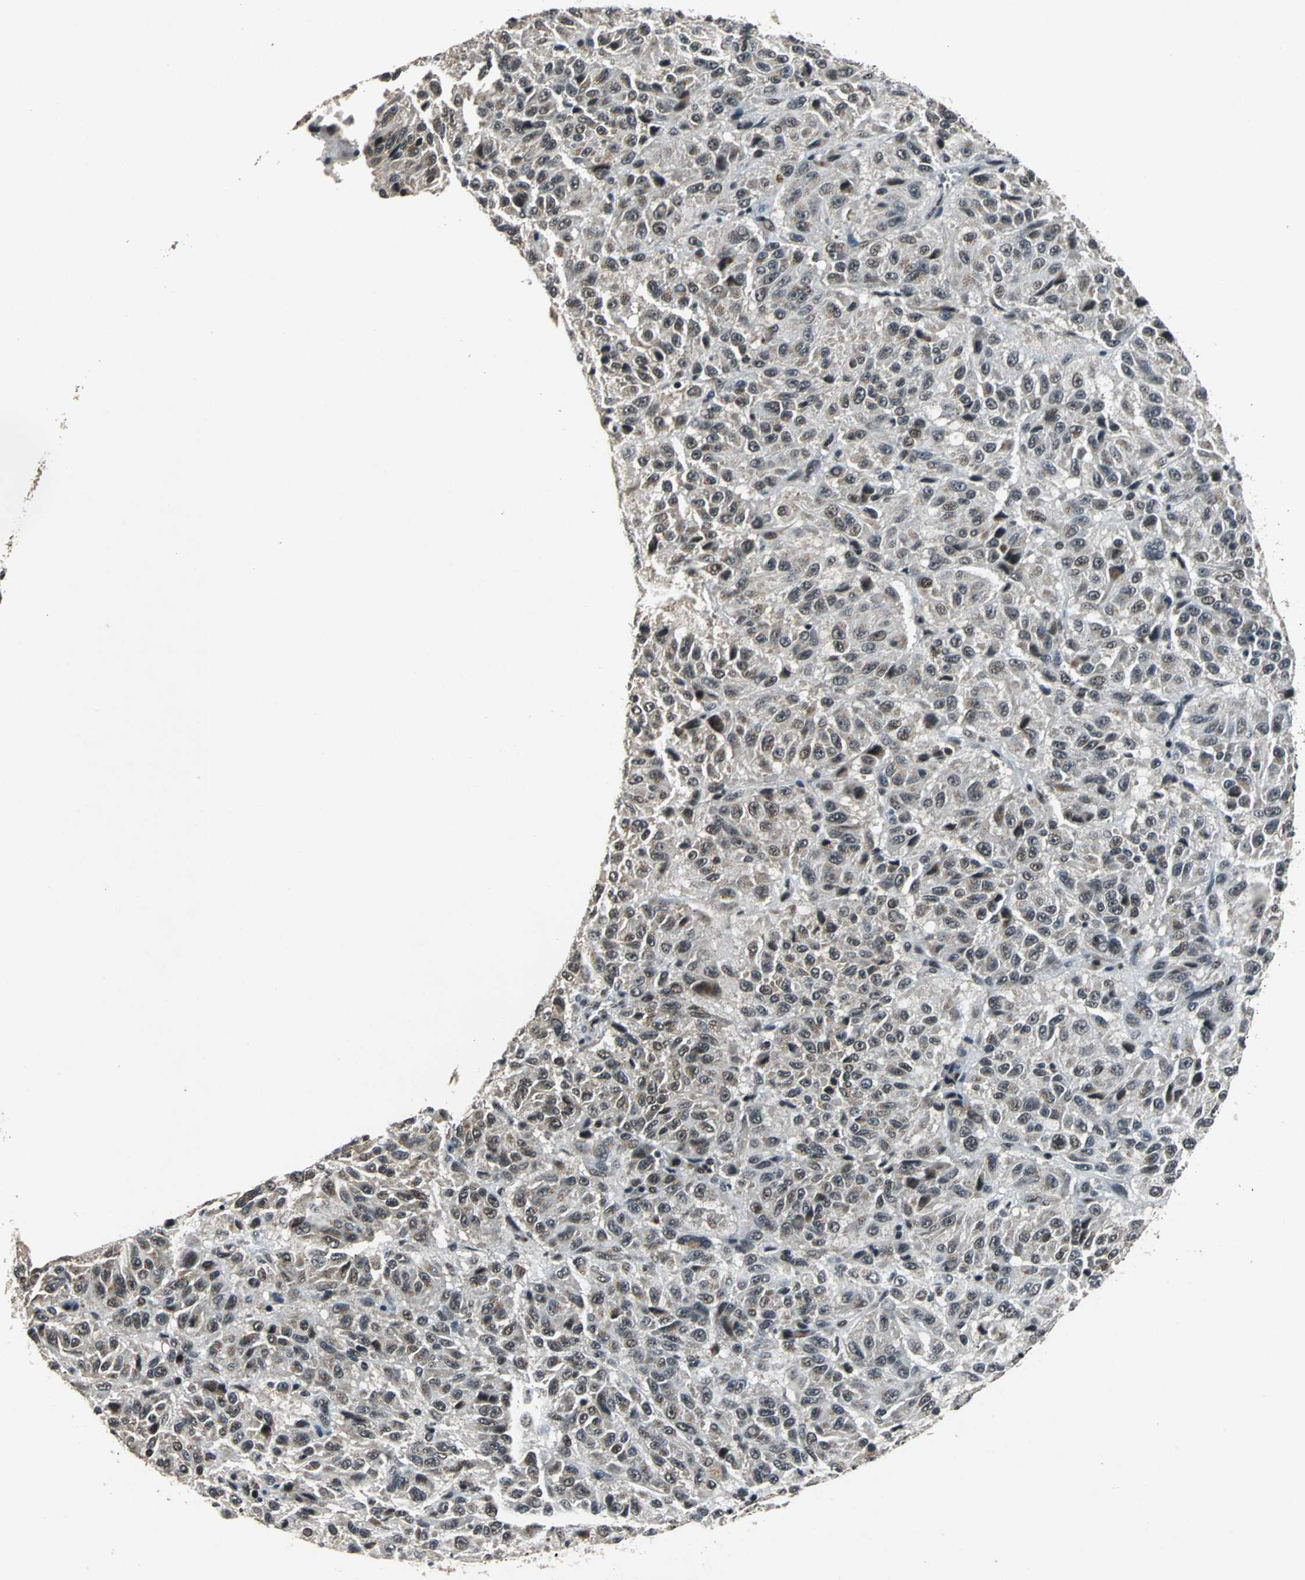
{"staining": {"intensity": "weak", "quantity": "<25%", "location": "nuclear"}, "tissue": "melanoma", "cell_type": "Tumor cells", "image_type": "cancer", "snomed": [{"axis": "morphology", "description": "Malignant melanoma, Metastatic site"}, {"axis": "topography", "description": "Lung"}], "caption": "DAB (3,3'-diaminobenzidine) immunohistochemical staining of melanoma exhibits no significant positivity in tumor cells.", "gene": "USP28", "patient": {"sex": "male", "age": 64}}